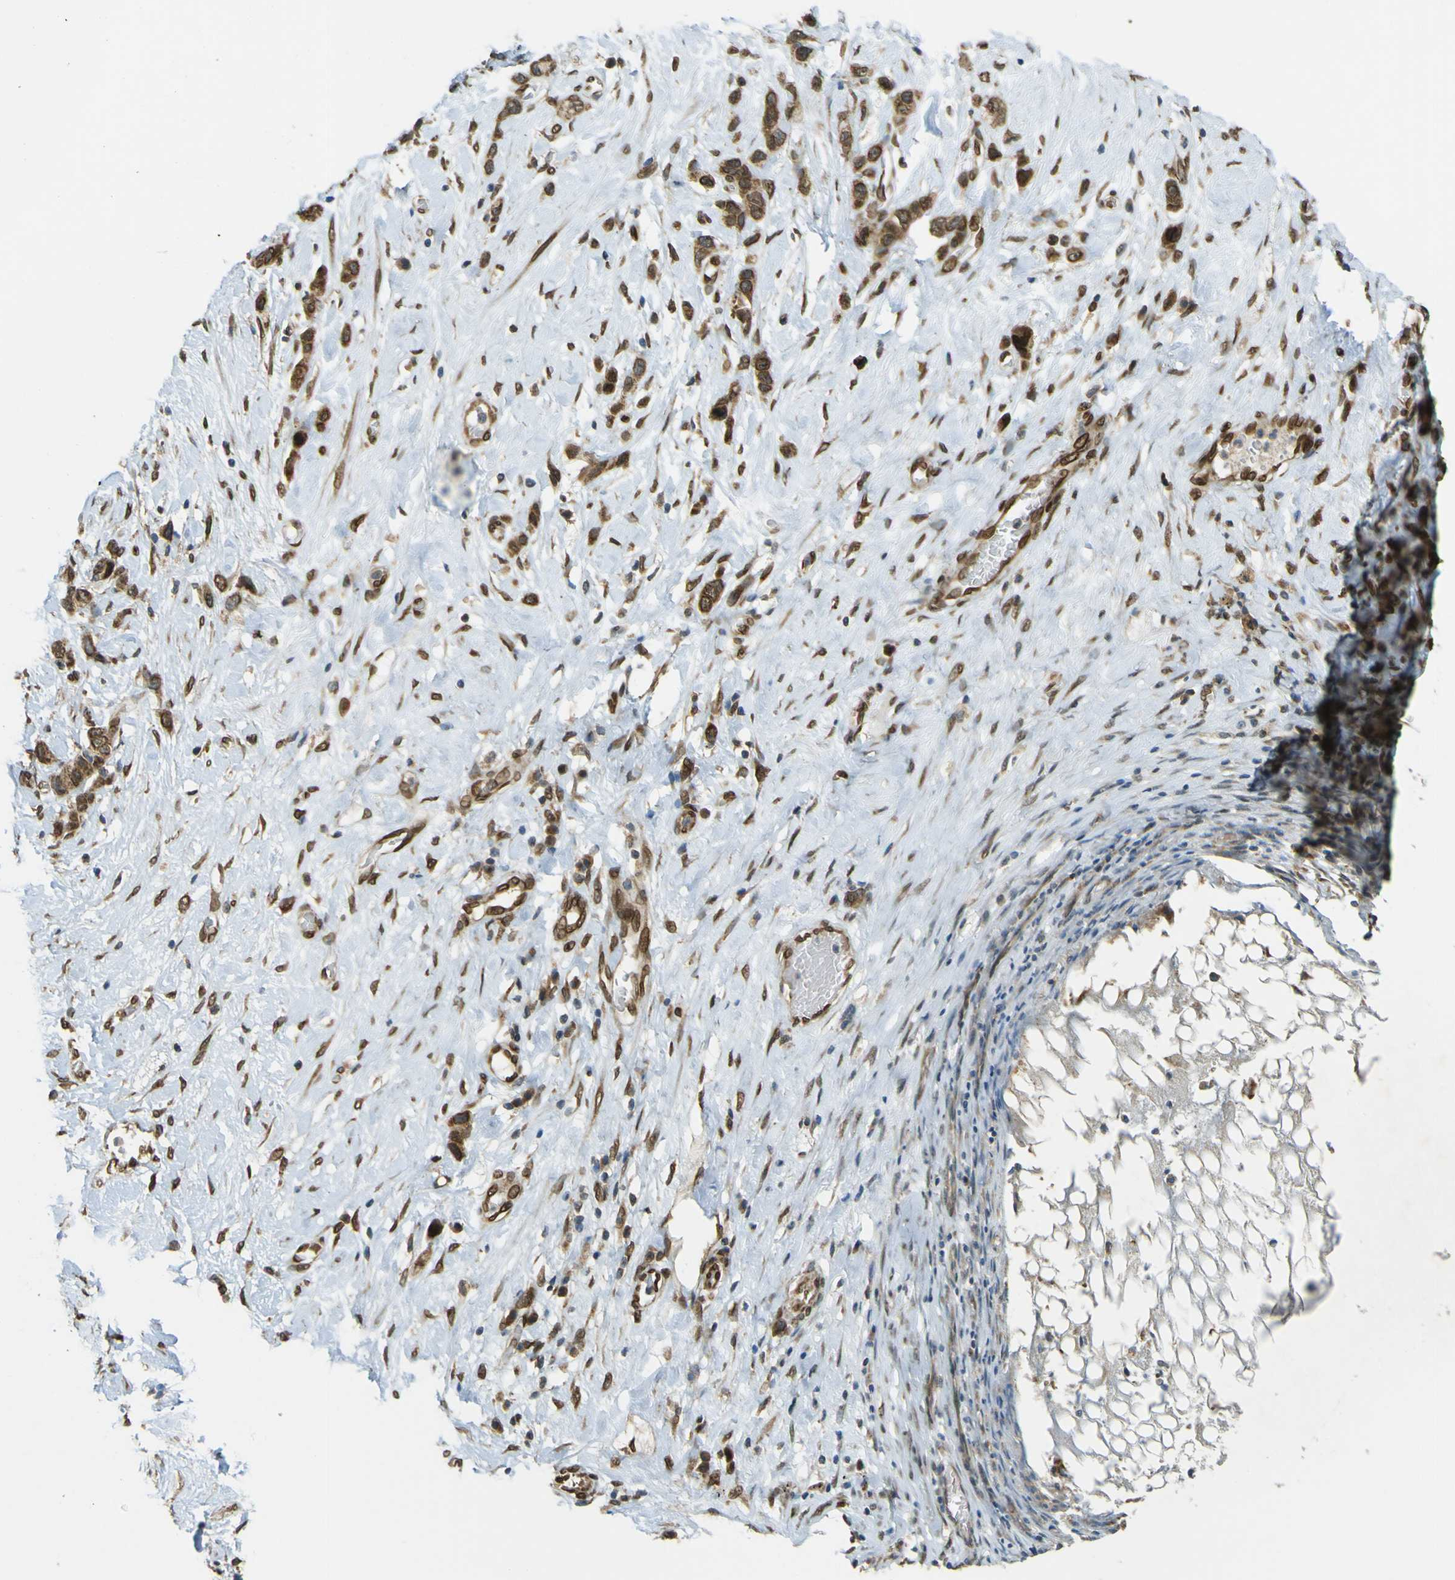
{"staining": {"intensity": "moderate", "quantity": ">75%", "location": "cytoplasmic/membranous,nuclear"}, "tissue": "stomach cancer", "cell_type": "Tumor cells", "image_type": "cancer", "snomed": [{"axis": "morphology", "description": "Adenocarcinoma, NOS"}, {"axis": "morphology", "description": "Adenocarcinoma, High grade"}, {"axis": "topography", "description": "Stomach, upper"}, {"axis": "topography", "description": "Stomach, lower"}], "caption": "Tumor cells exhibit medium levels of moderate cytoplasmic/membranous and nuclear expression in approximately >75% of cells in human stomach cancer.", "gene": "GALNT1", "patient": {"sex": "female", "age": 65}}